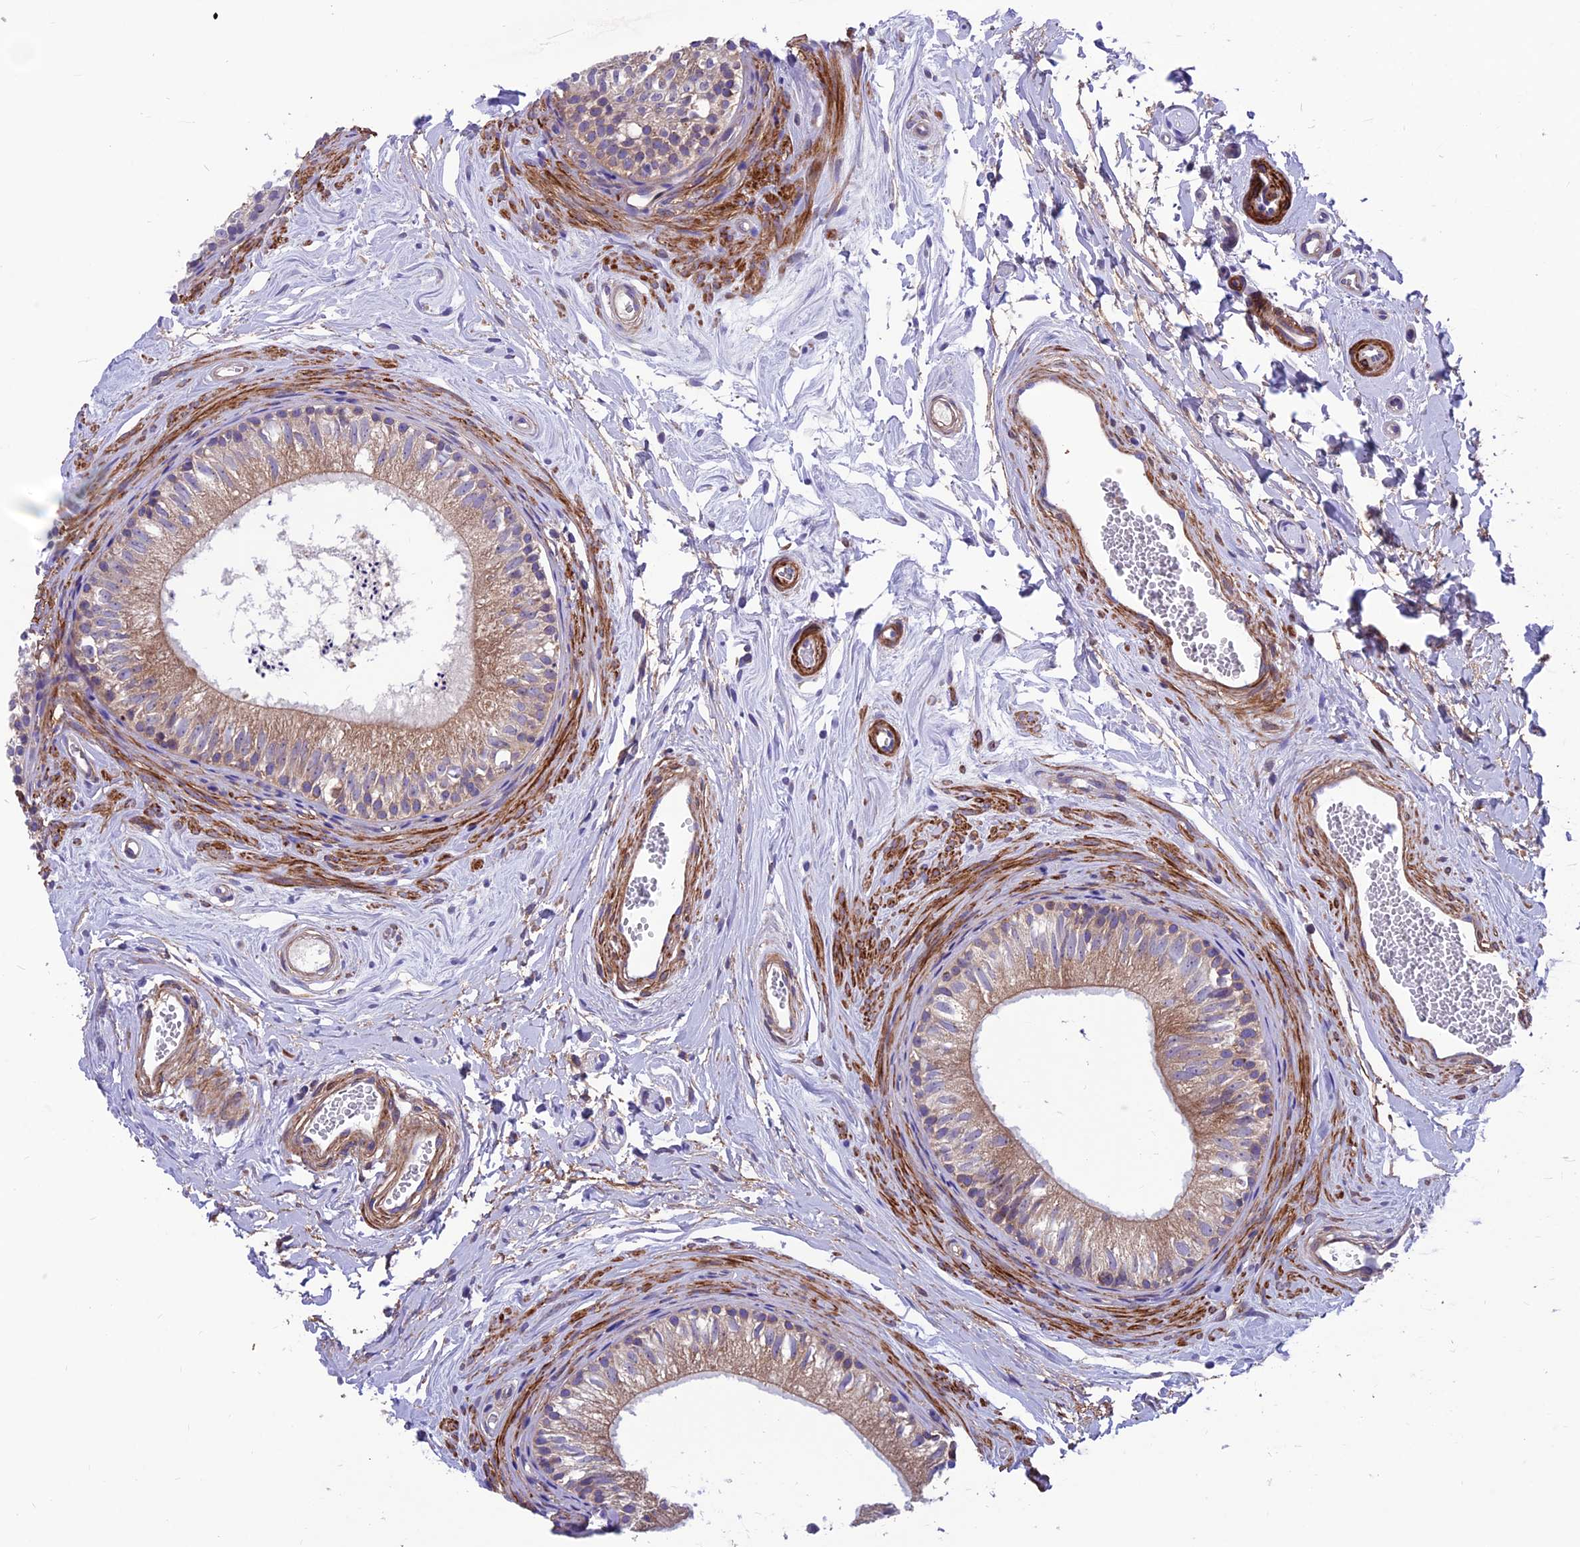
{"staining": {"intensity": "moderate", "quantity": "25%-75%", "location": "cytoplasmic/membranous"}, "tissue": "epididymis", "cell_type": "Glandular cells", "image_type": "normal", "snomed": [{"axis": "morphology", "description": "Normal tissue, NOS"}, {"axis": "topography", "description": "Epididymis"}], "caption": "A photomicrograph showing moderate cytoplasmic/membranous positivity in approximately 25%-75% of glandular cells in unremarkable epididymis, as visualized by brown immunohistochemical staining.", "gene": "VPS16", "patient": {"sex": "male", "age": 56}}